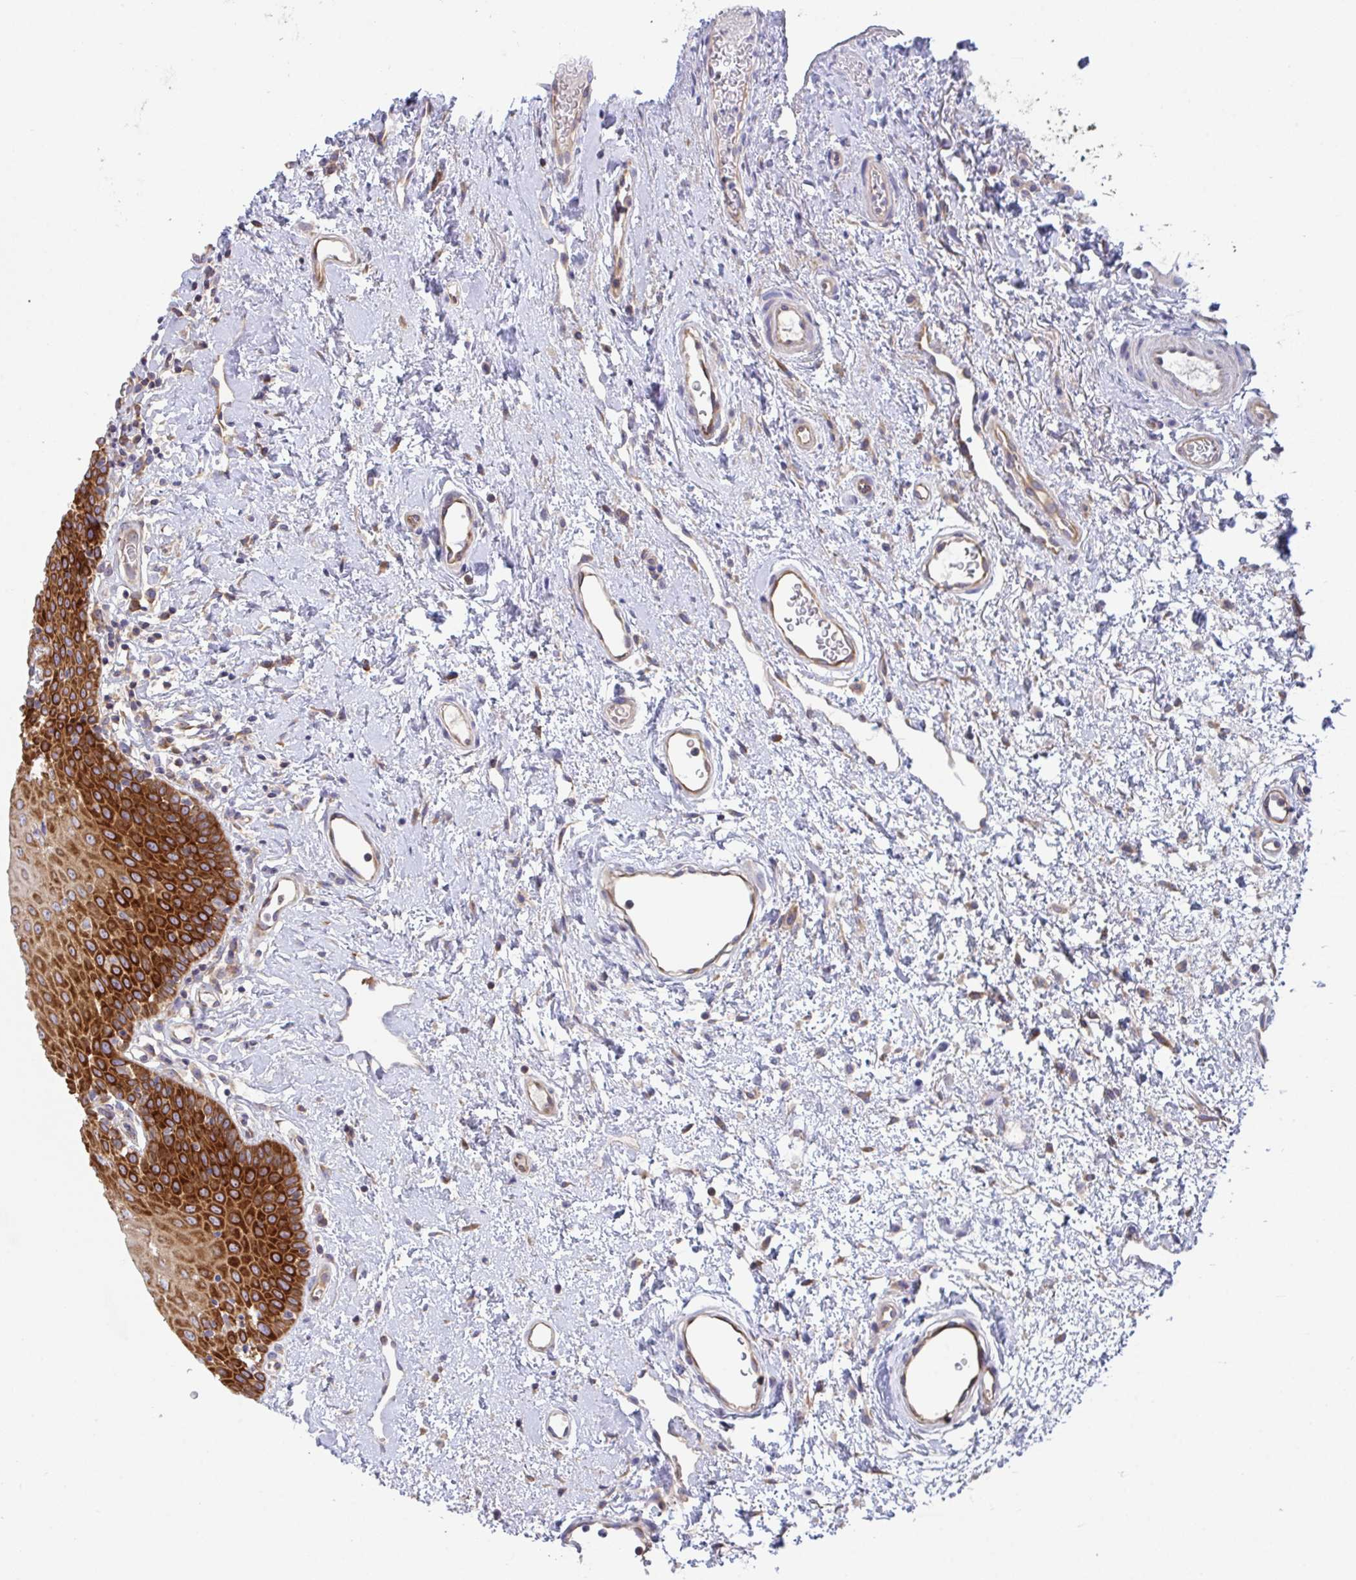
{"staining": {"intensity": "strong", "quantity": "25%-75%", "location": "cytoplasmic/membranous"}, "tissue": "oral mucosa", "cell_type": "Squamous epithelial cells", "image_type": "normal", "snomed": [{"axis": "morphology", "description": "Normal tissue, NOS"}, {"axis": "topography", "description": "Oral tissue"}, {"axis": "topography", "description": "Head-Neck"}], "caption": "Immunohistochemistry histopathology image of benign oral mucosa stained for a protein (brown), which exhibits high levels of strong cytoplasmic/membranous positivity in approximately 25%-75% of squamous epithelial cells.", "gene": "YARS2", "patient": {"sex": "female", "age": 55}}